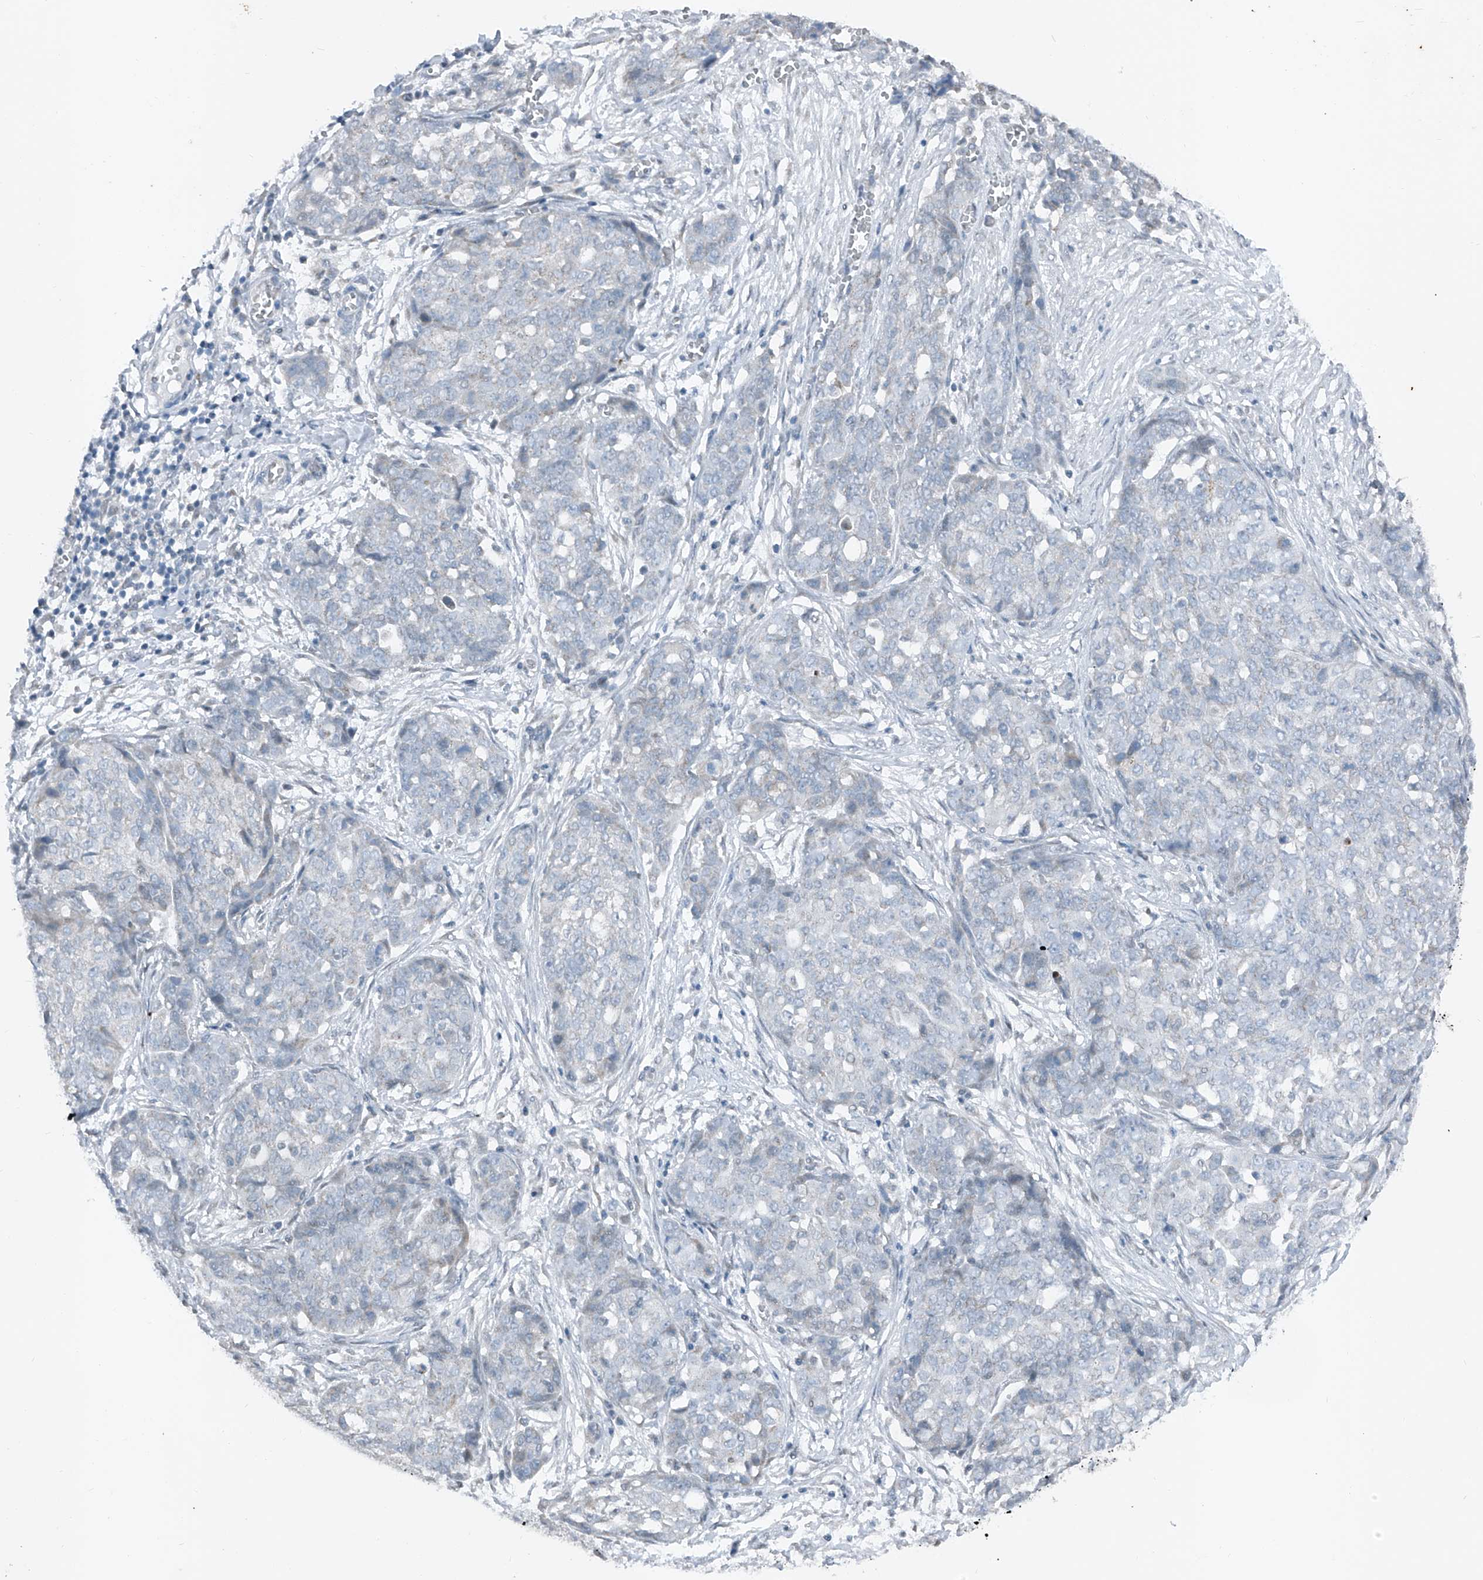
{"staining": {"intensity": "negative", "quantity": "none", "location": "none"}, "tissue": "ovarian cancer", "cell_type": "Tumor cells", "image_type": "cancer", "snomed": [{"axis": "morphology", "description": "Cystadenocarcinoma, serous, NOS"}, {"axis": "topography", "description": "Soft tissue"}, {"axis": "topography", "description": "Ovary"}], "caption": "Ovarian serous cystadenocarcinoma was stained to show a protein in brown. There is no significant positivity in tumor cells.", "gene": "DYRK1B", "patient": {"sex": "female", "age": 57}}